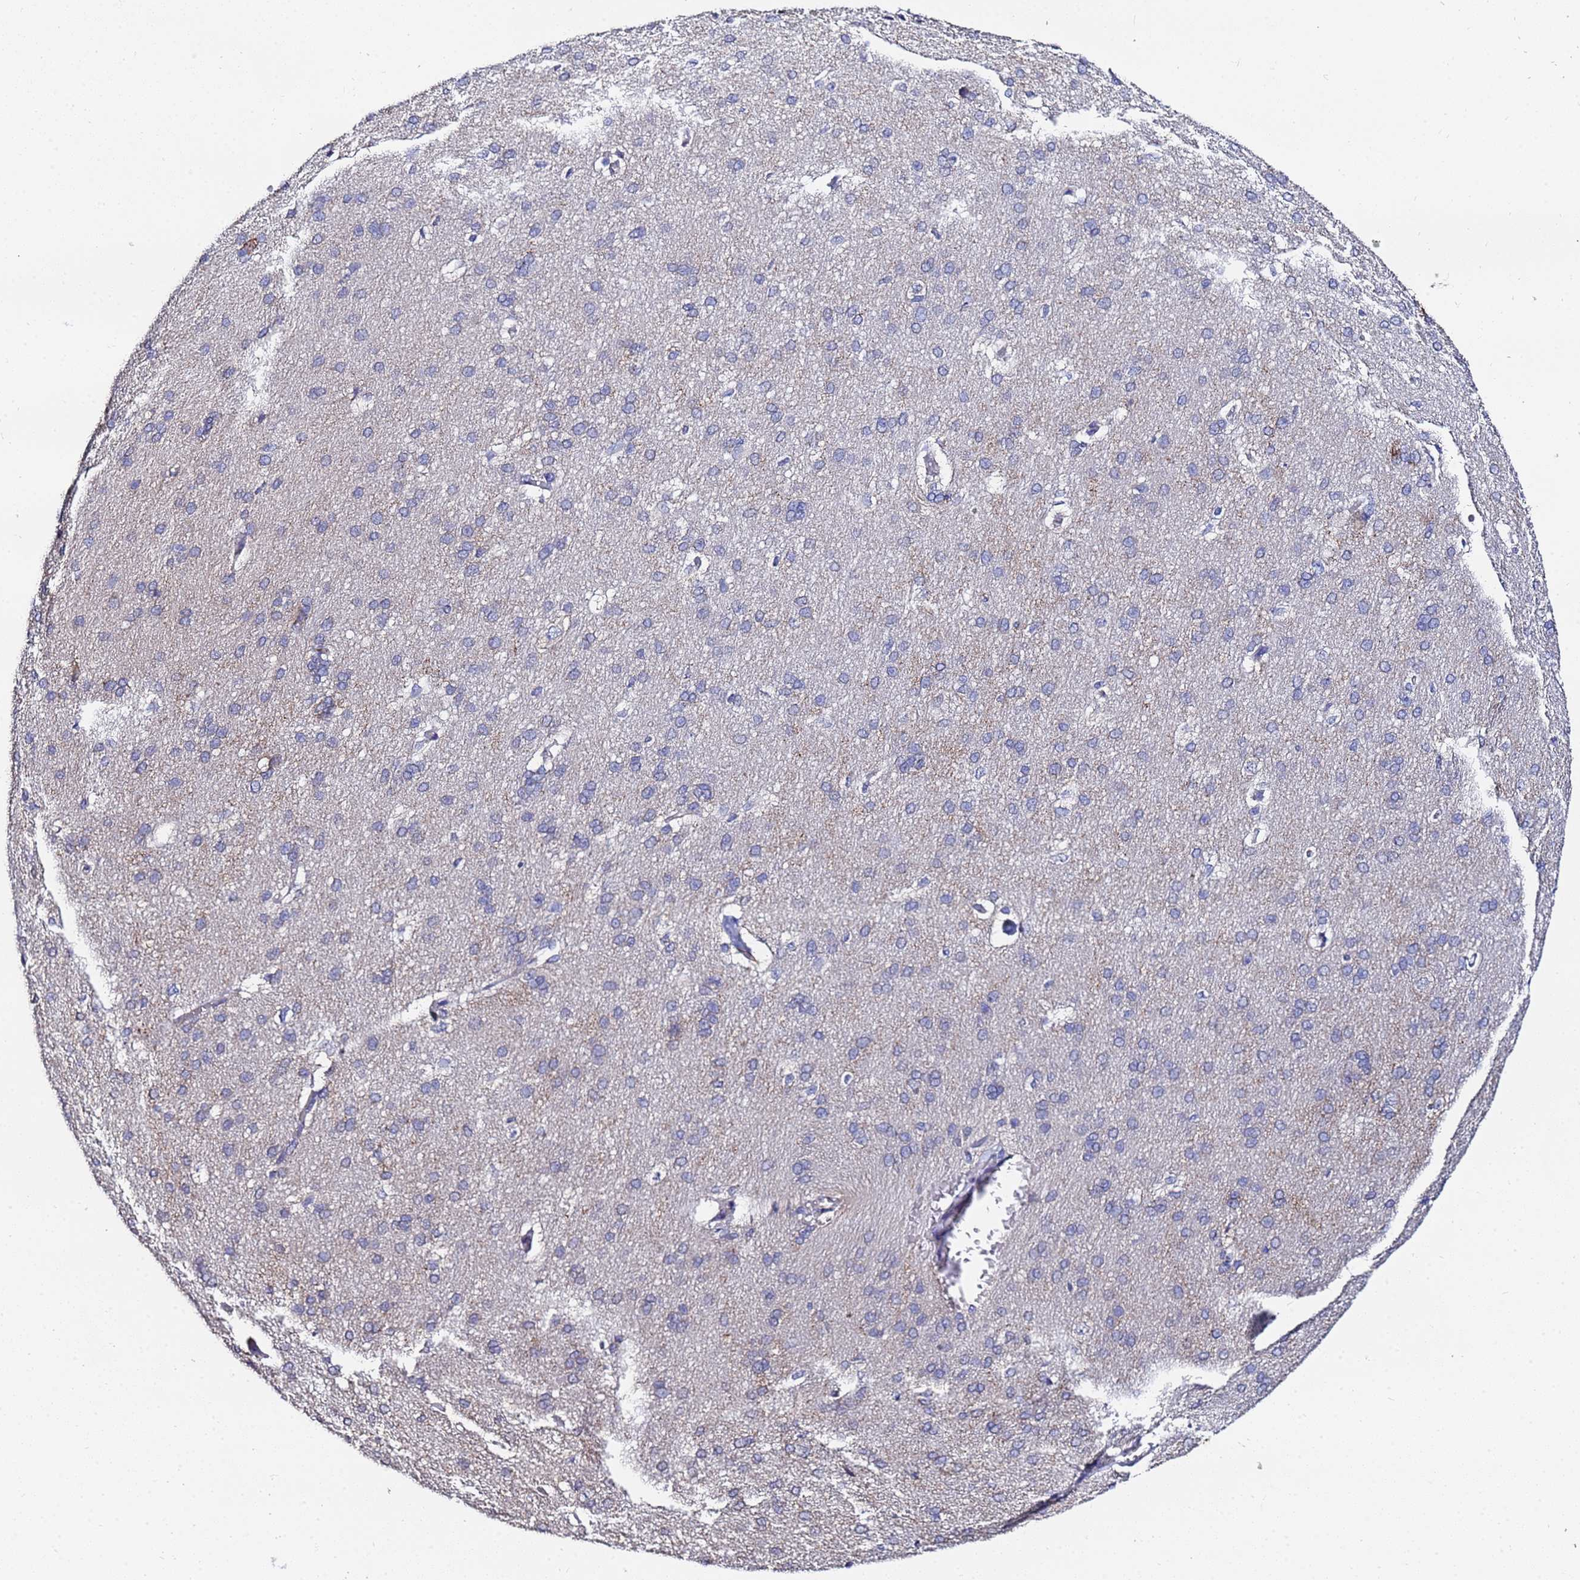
{"staining": {"intensity": "weak", "quantity": "25%-75%", "location": "cytoplasmic/membranous"}, "tissue": "cerebral cortex", "cell_type": "Endothelial cells", "image_type": "normal", "snomed": [{"axis": "morphology", "description": "Normal tissue, NOS"}, {"axis": "topography", "description": "Cerebral cortex"}], "caption": "Weak cytoplasmic/membranous staining is seen in approximately 25%-75% of endothelial cells in unremarkable cerebral cortex.", "gene": "TCP10L", "patient": {"sex": "male", "age": 62}}